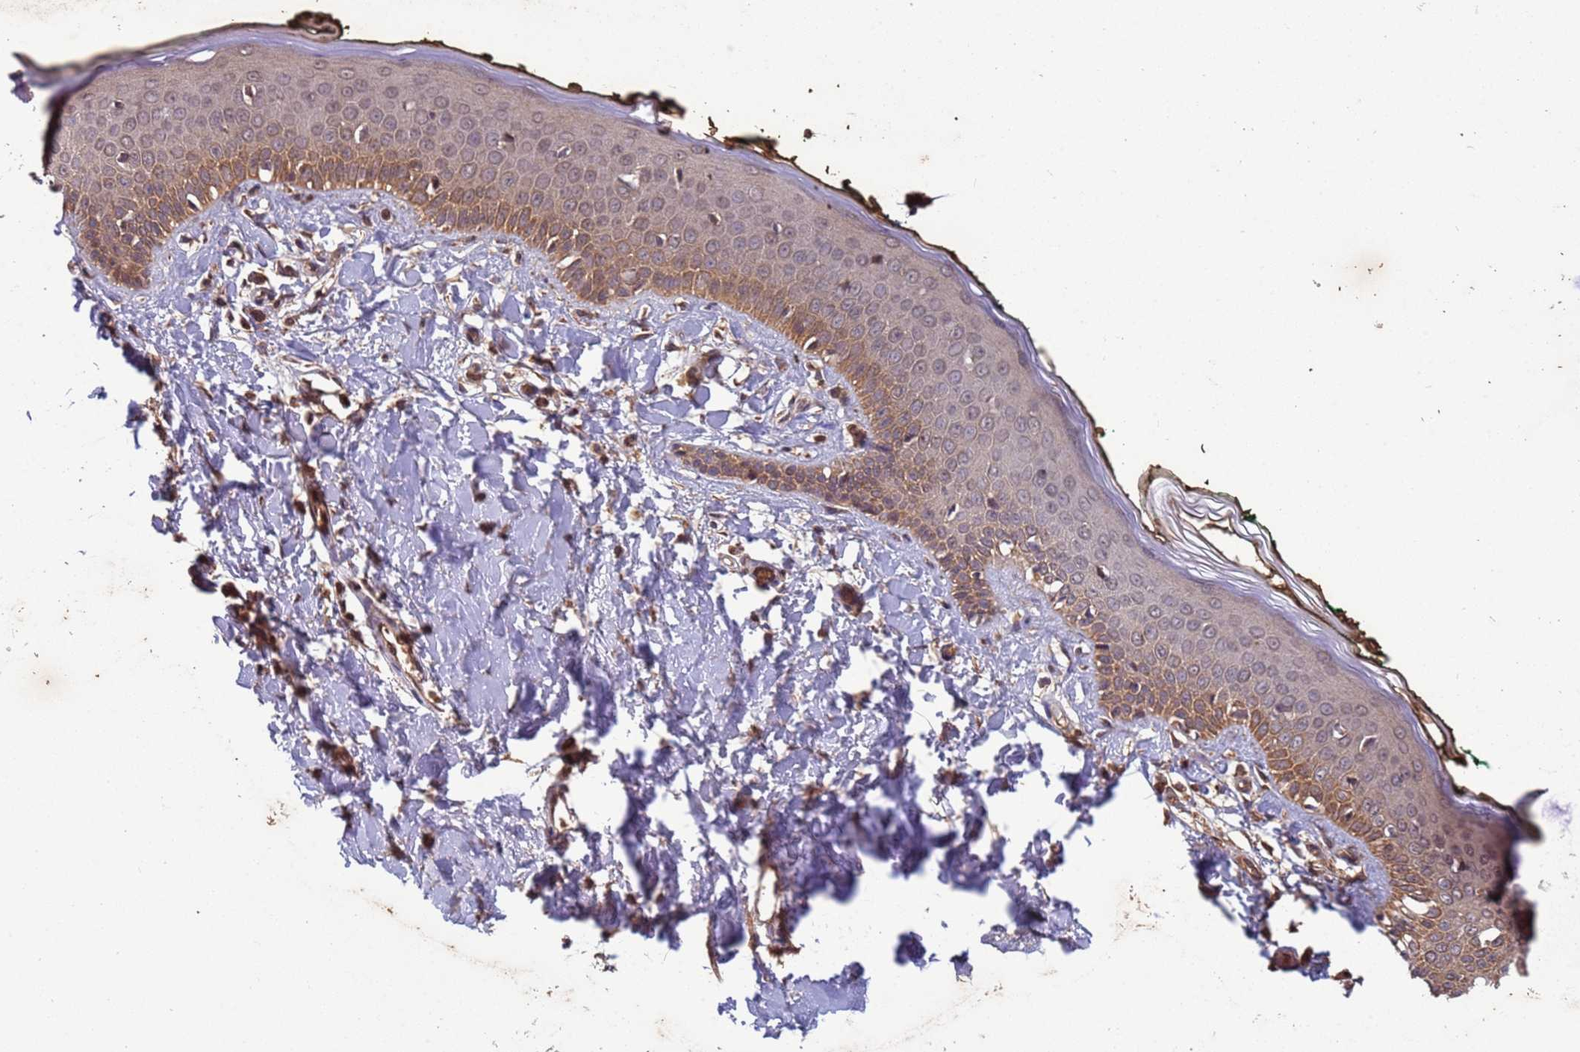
{"staining": {"intensity": "moderate", "quantity": ">75%", "location": "cytoplasmic/membranous"}, "tissue": "skin", "cell_type": "Fibroblasts", "image_type": "normal", "snomed": [{"axis": "morphology", "description": "Normal tissue, NOS"}, {"axis": "morphology", "description": "Malignant melanoma, NOS"}, {"axis": "topography", "description": "Skin"}], "caption": "Benign skin was stained to show a protein in brown. There is medium levels of moderate cytoplasmic/membranous positivity in approximately >75% of fibroblasts.", "gene": "ERI1", "patient": {"sex": "male", "age": 62}}